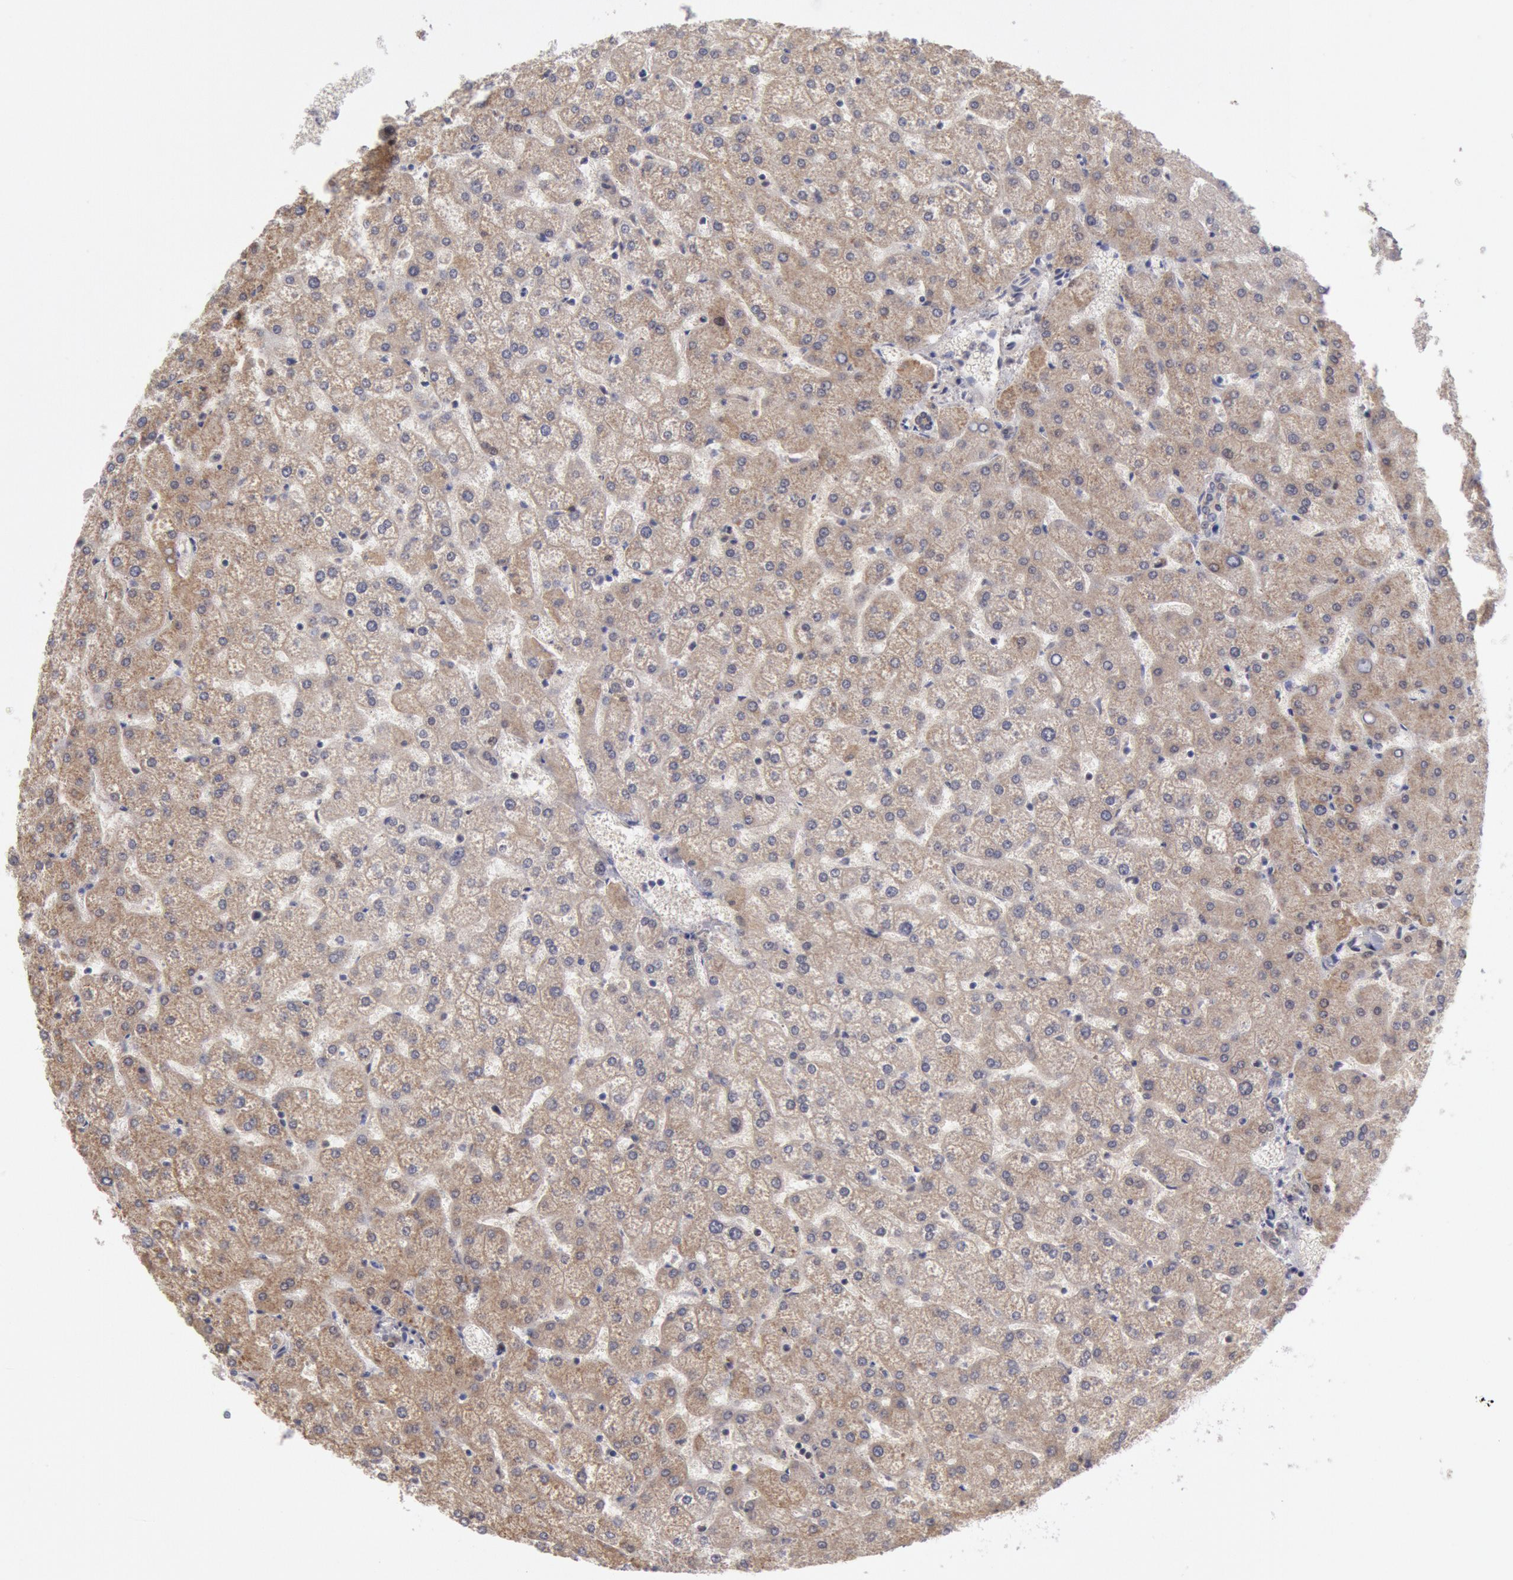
{"staining": {"intensity": "negative", "quantity": "none", "location": "none"}, "tissue": "liver", "cell_type": "Cholangiocytes", "image_type": "normal", "snomed": [{"axis": "morphology", "description": "Normal tissue, NOS"}, {"axis": "topography", "description": "Liver"}], "caption": "Cholangiocytes are negative for protein expression in unremarkable human liver. (DAB (3,3'-diaminobenzidine) IHC with hematoxylin counter stain).", "gene": "PPP4R3B", "patient": {"sex": "female", "age": 32}}